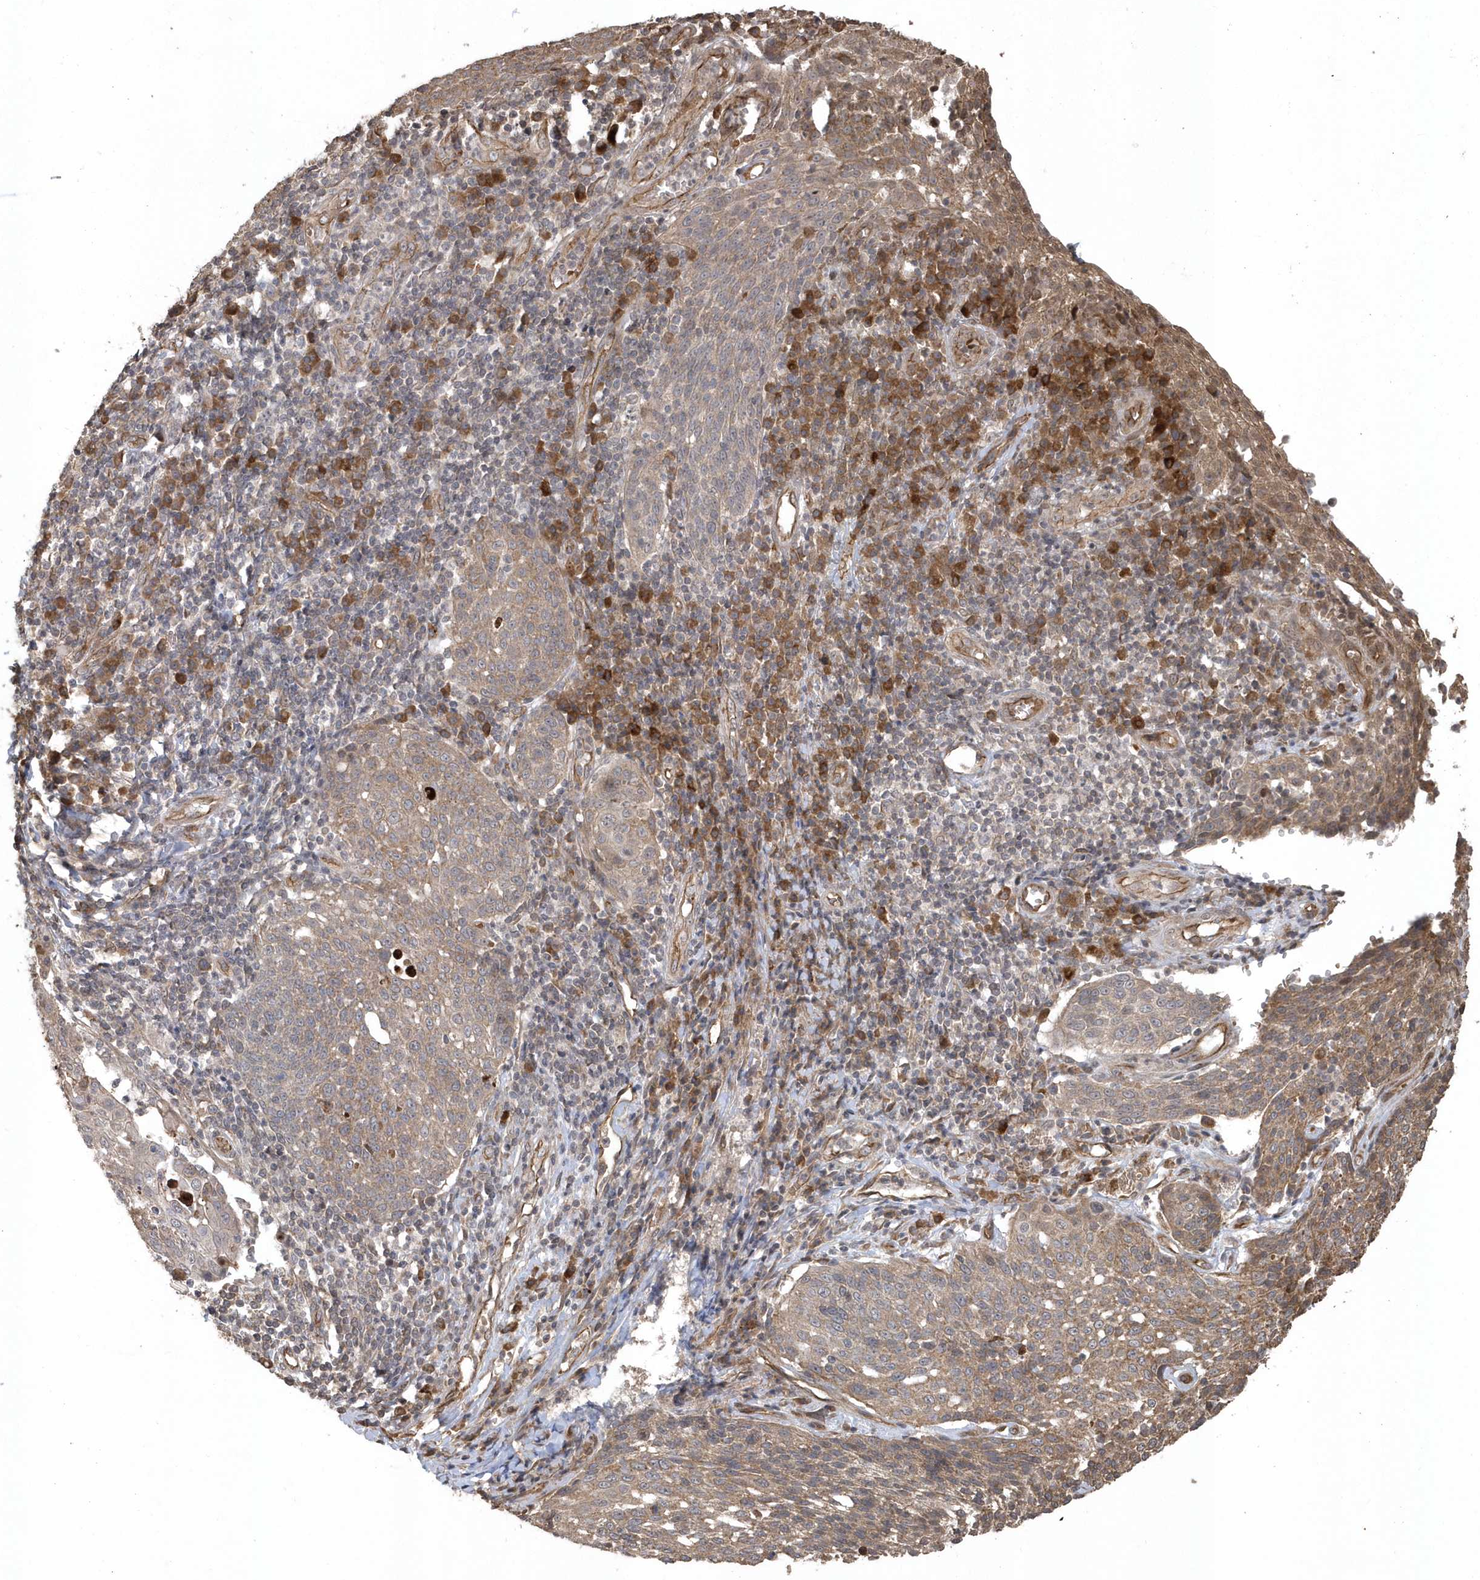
{"staining": {"intensity": "moderate", "quantity": ">75%", "location": "cytoplasmic/membranous"}, "tissue": "cervical cancer", "cell_type": "Tumor cells", "image_type": "cancer", "snomed": [{"axis": "morphology", "description": "Squamous cell carcinoma, NOS"}, {"axis": "topography", "description": "Cervix"}], "caption": "The immunohistochemical stain labels moderate cytoplasmic/membranous positivity in tumor cells of cervical cancer tissue.", "gene": "HERPUD1", "patient": {"sex": "female", "age": 34}}